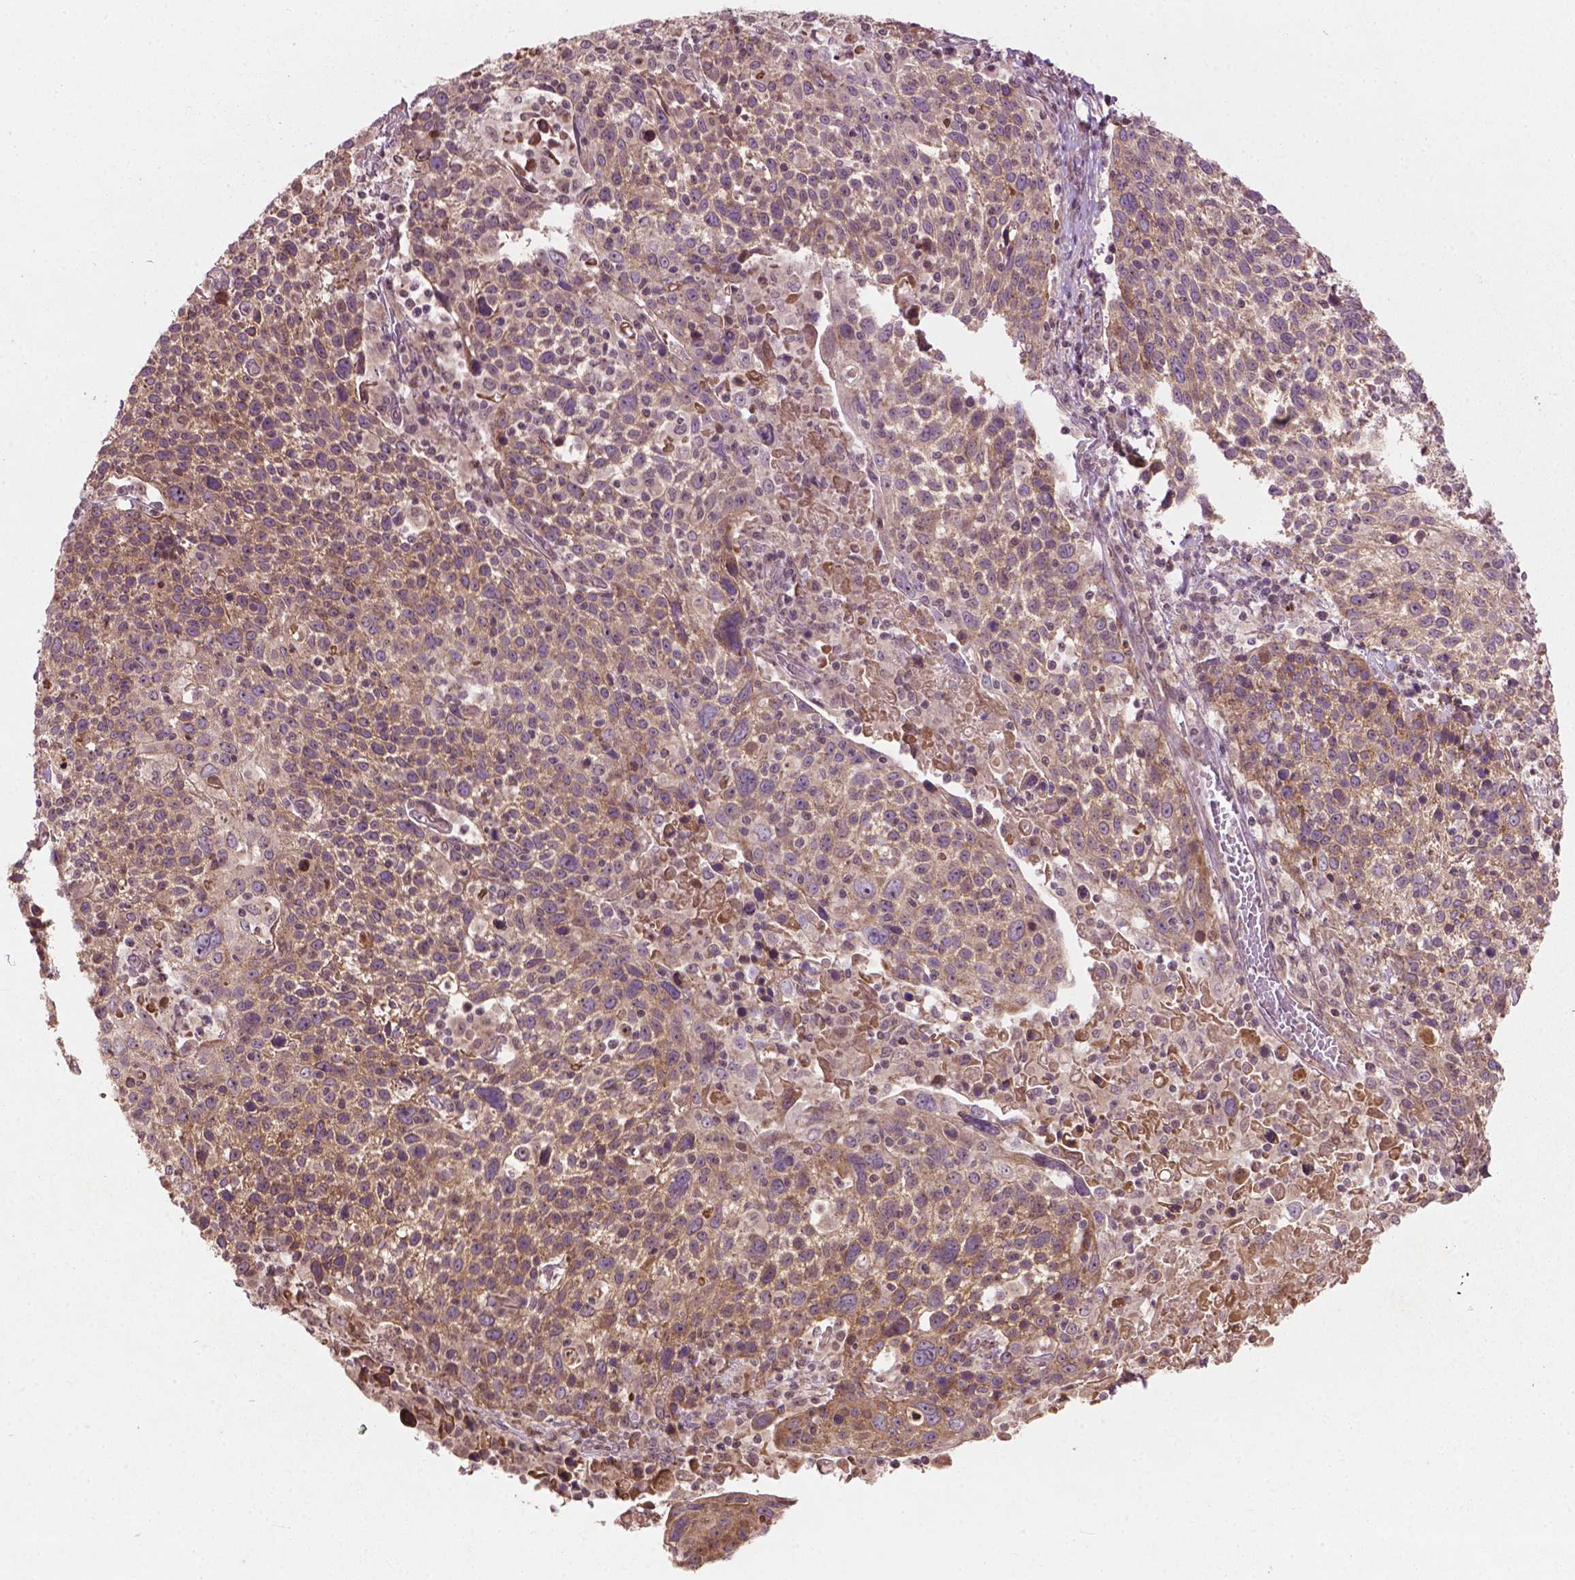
{"staining": {"intensity": "moderate", "quantity": "25%-75%", "location": "cytoplasmic/membranous"}, "tissue": "cervical cancer", "cell_type": "Tumor cells", "image_type": "cancer", "snomed": [{"axis": "morphology", "description": "Squamous cell carcinoma, NOS"}, {"axis": "topography", "description": "Cervix"}], "caption": "Human squamous cell carcinoma (cervical) stained with a brown dye reveals moderate cytoplasmic/membranous positive staining in about 25%-75% of tumor cells.", "gene": "B3GALNT2", "patient": {"sex": "female", "age": 61}}